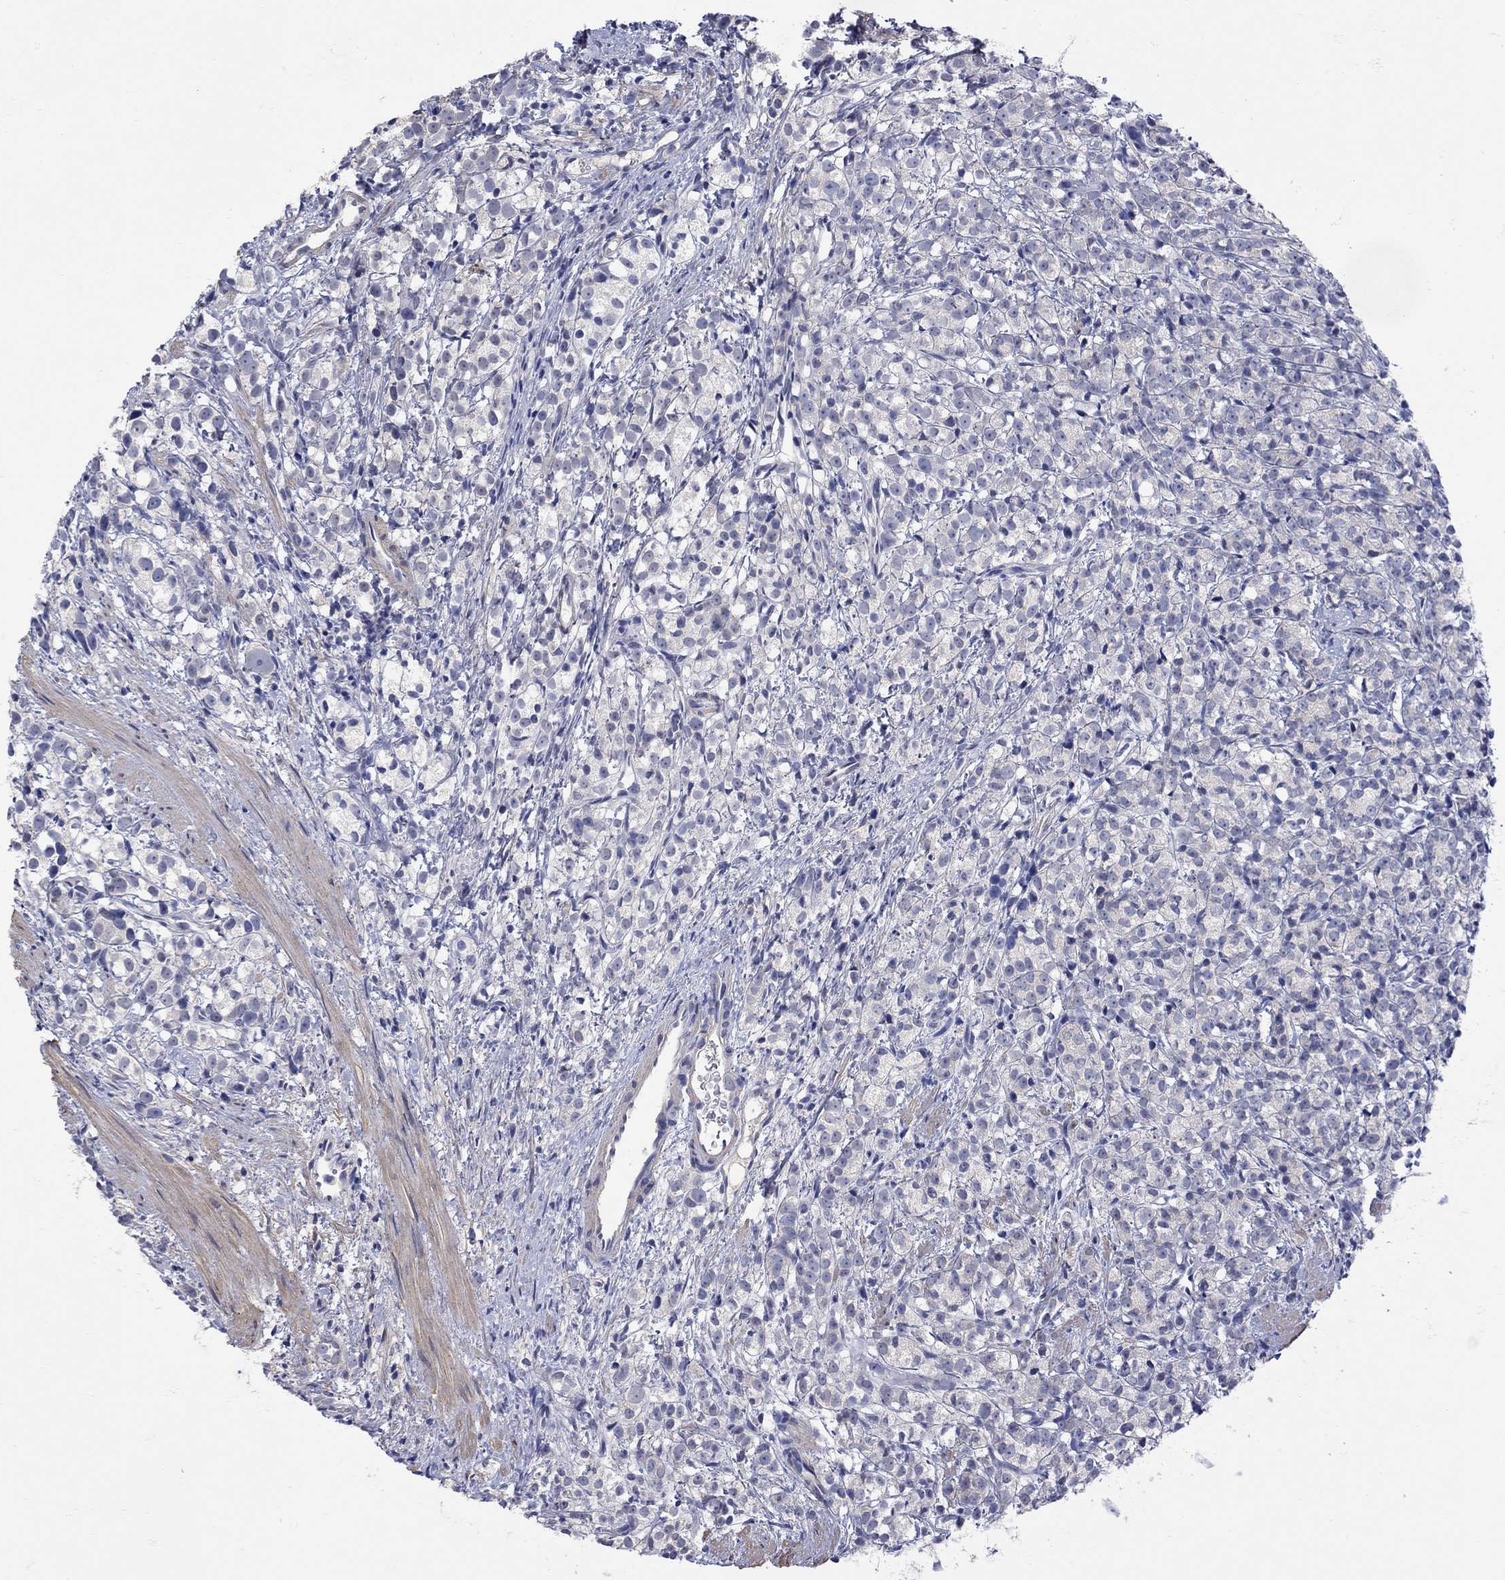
{"staining": {"intensity": "moderate", "quantity": "25%-75%", "location": "cytoplasmic/membranous"}, "tissue": "prostate cancer", "cell_type": "Tumor cells", "image_type": "cancer", "snomed": [{"axis": "morphology", "description": "Adenocarcinoma, High grade"}, {"axis": "topography", "description": "Prostate"}], "caption": "Adenocarcinoma (high-grade) (prostate) tissue displays moderate cytoplasmic/membranous expression in about 25%-75% of tumor cells (DAB = brown stain, brightfield microscopy at high magnification).", "gene": "MSI1", "patient": {"sex": "male", "age": 53}}